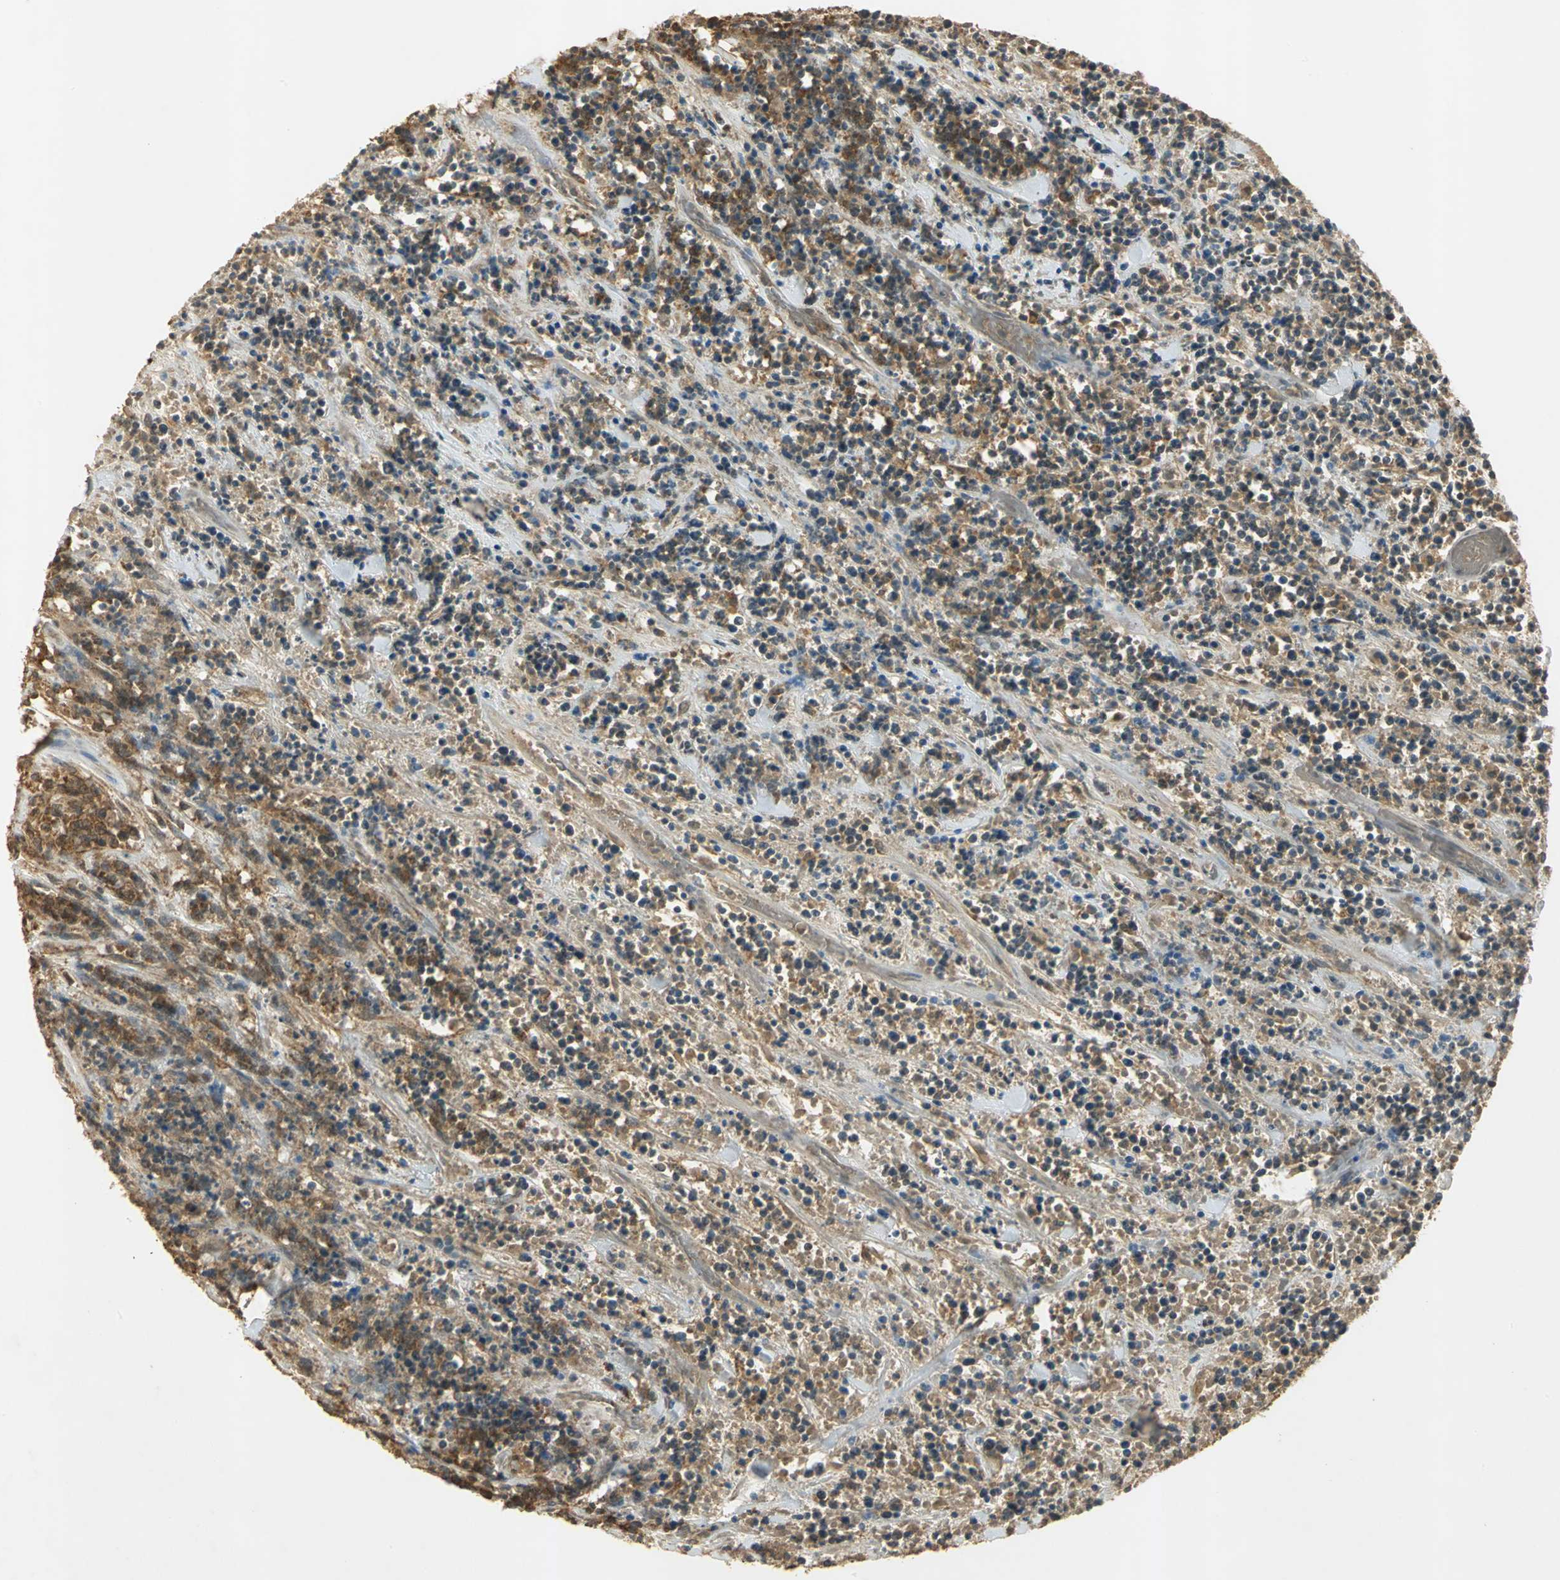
{"staining": {"intensity": "moderate", "quantity": ">75%", "location": "cytoplasmic/membranous"}, "tissue": "lymphoma", "cell_type": "Tumor cells", "image_type": "cancer", "snomed": [{"axis": "morphology", "description": "Malignant lymphoma, non-Hodgkin's type, High grade"}, {"axis": "topography", "description": "Soft tissue"}], "caption": "Human lymphoma stained with a protein marker exhibits moderate staining in tumor cells.", "gene": "KEAP1", "patient": {"sex": "male", "age": 18}}